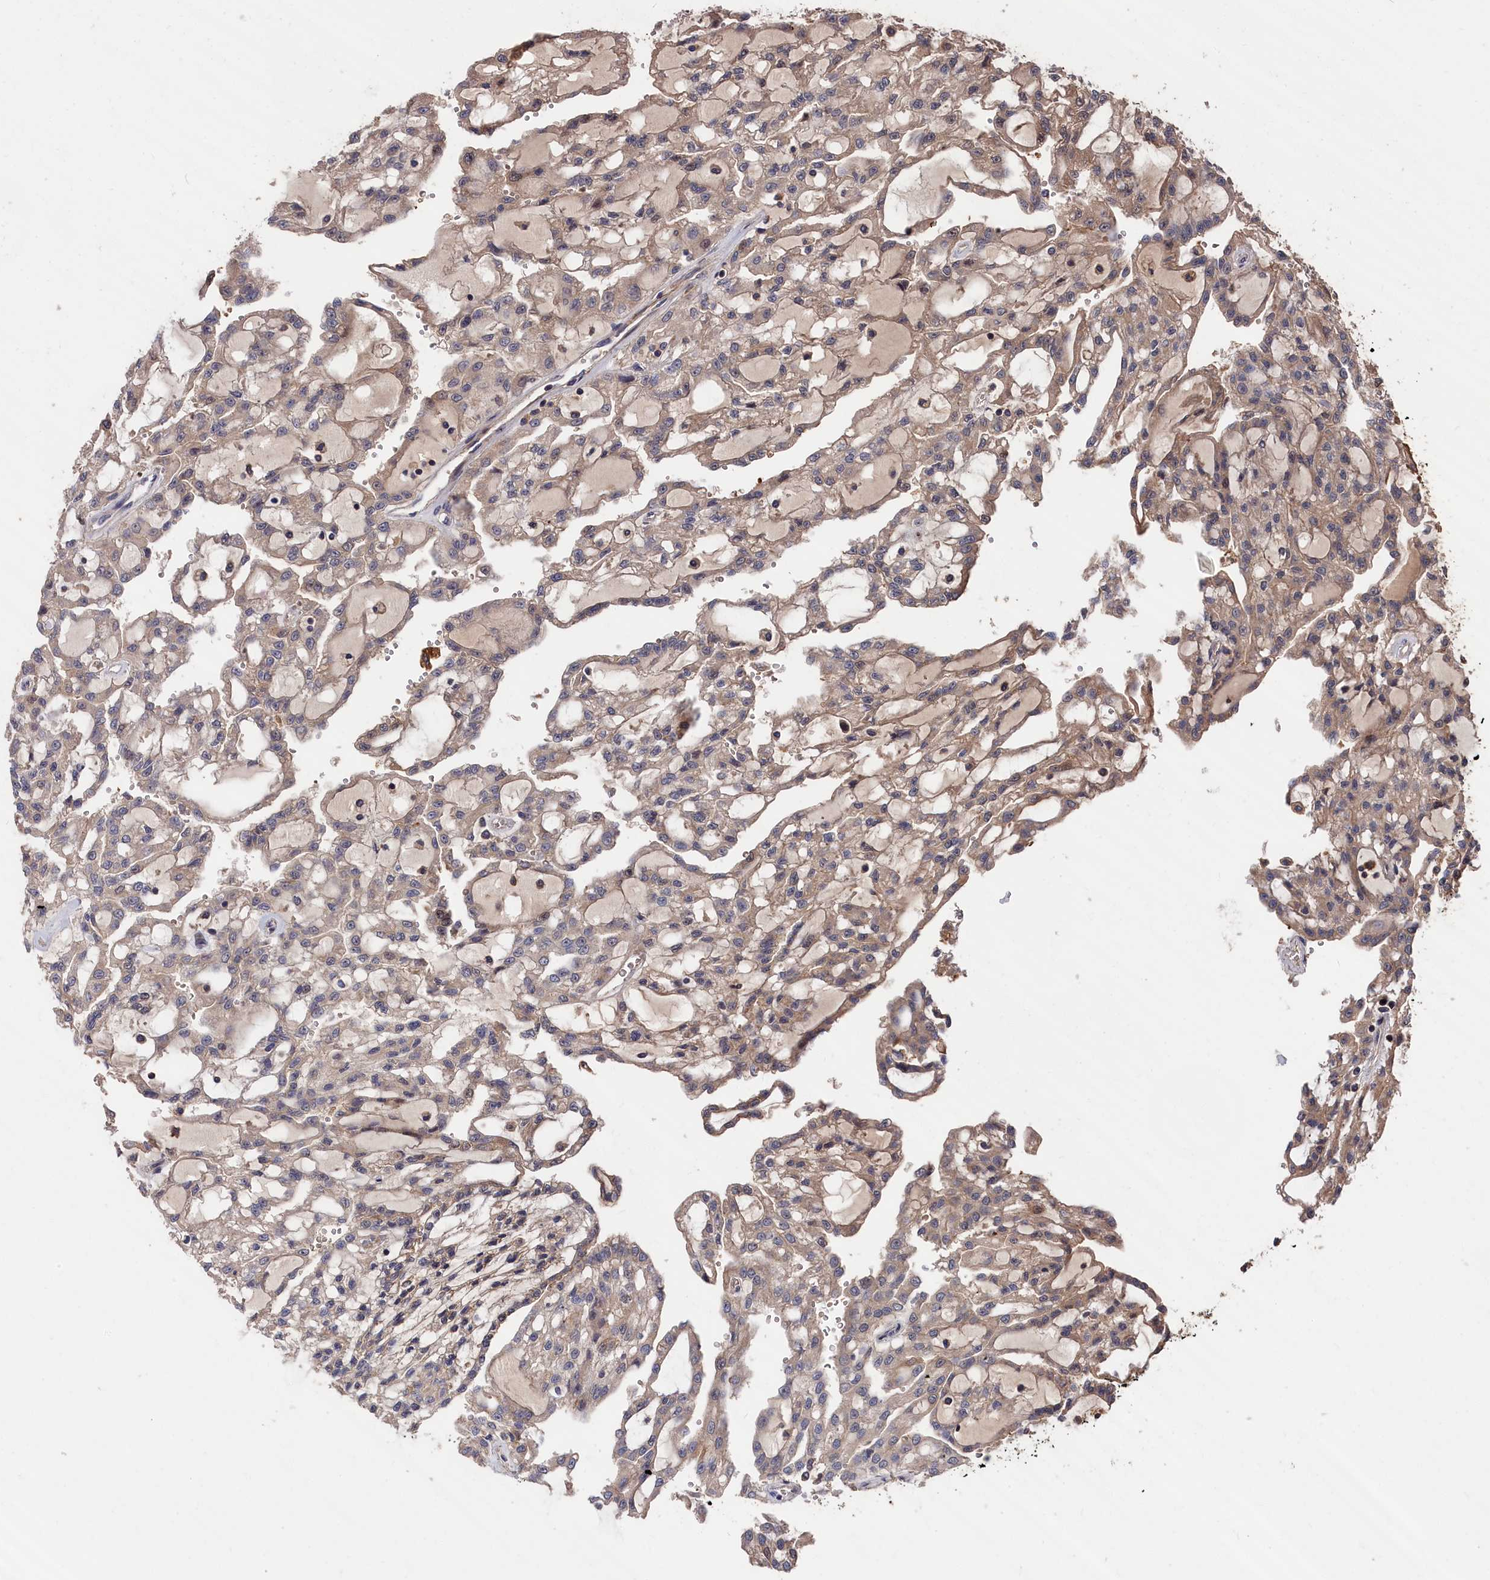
{"staining": {"intensity": "weak", "quantity": "25%-75%", "location": "cytoplasmic/membranous,nuclear"}, "tissue": "renal cancer", "cell_type": "Tumor cells", "image_type": "cancer", "snomed": [{"axis": "morphology", "description": "Adenocarcinoma, NOS"}, {"axis": "topography", "description": "Kidney"}], "caption": "High-power microscopy captured an immunohistochemistry histopathology image of renal adenocarcinoma, revealing weak cytoplasmic/membranous and nuclear staining in about 25%-75% of tumor cells.", "gene": "RMI2", "patient": {"sex": "male", "age": 63}}